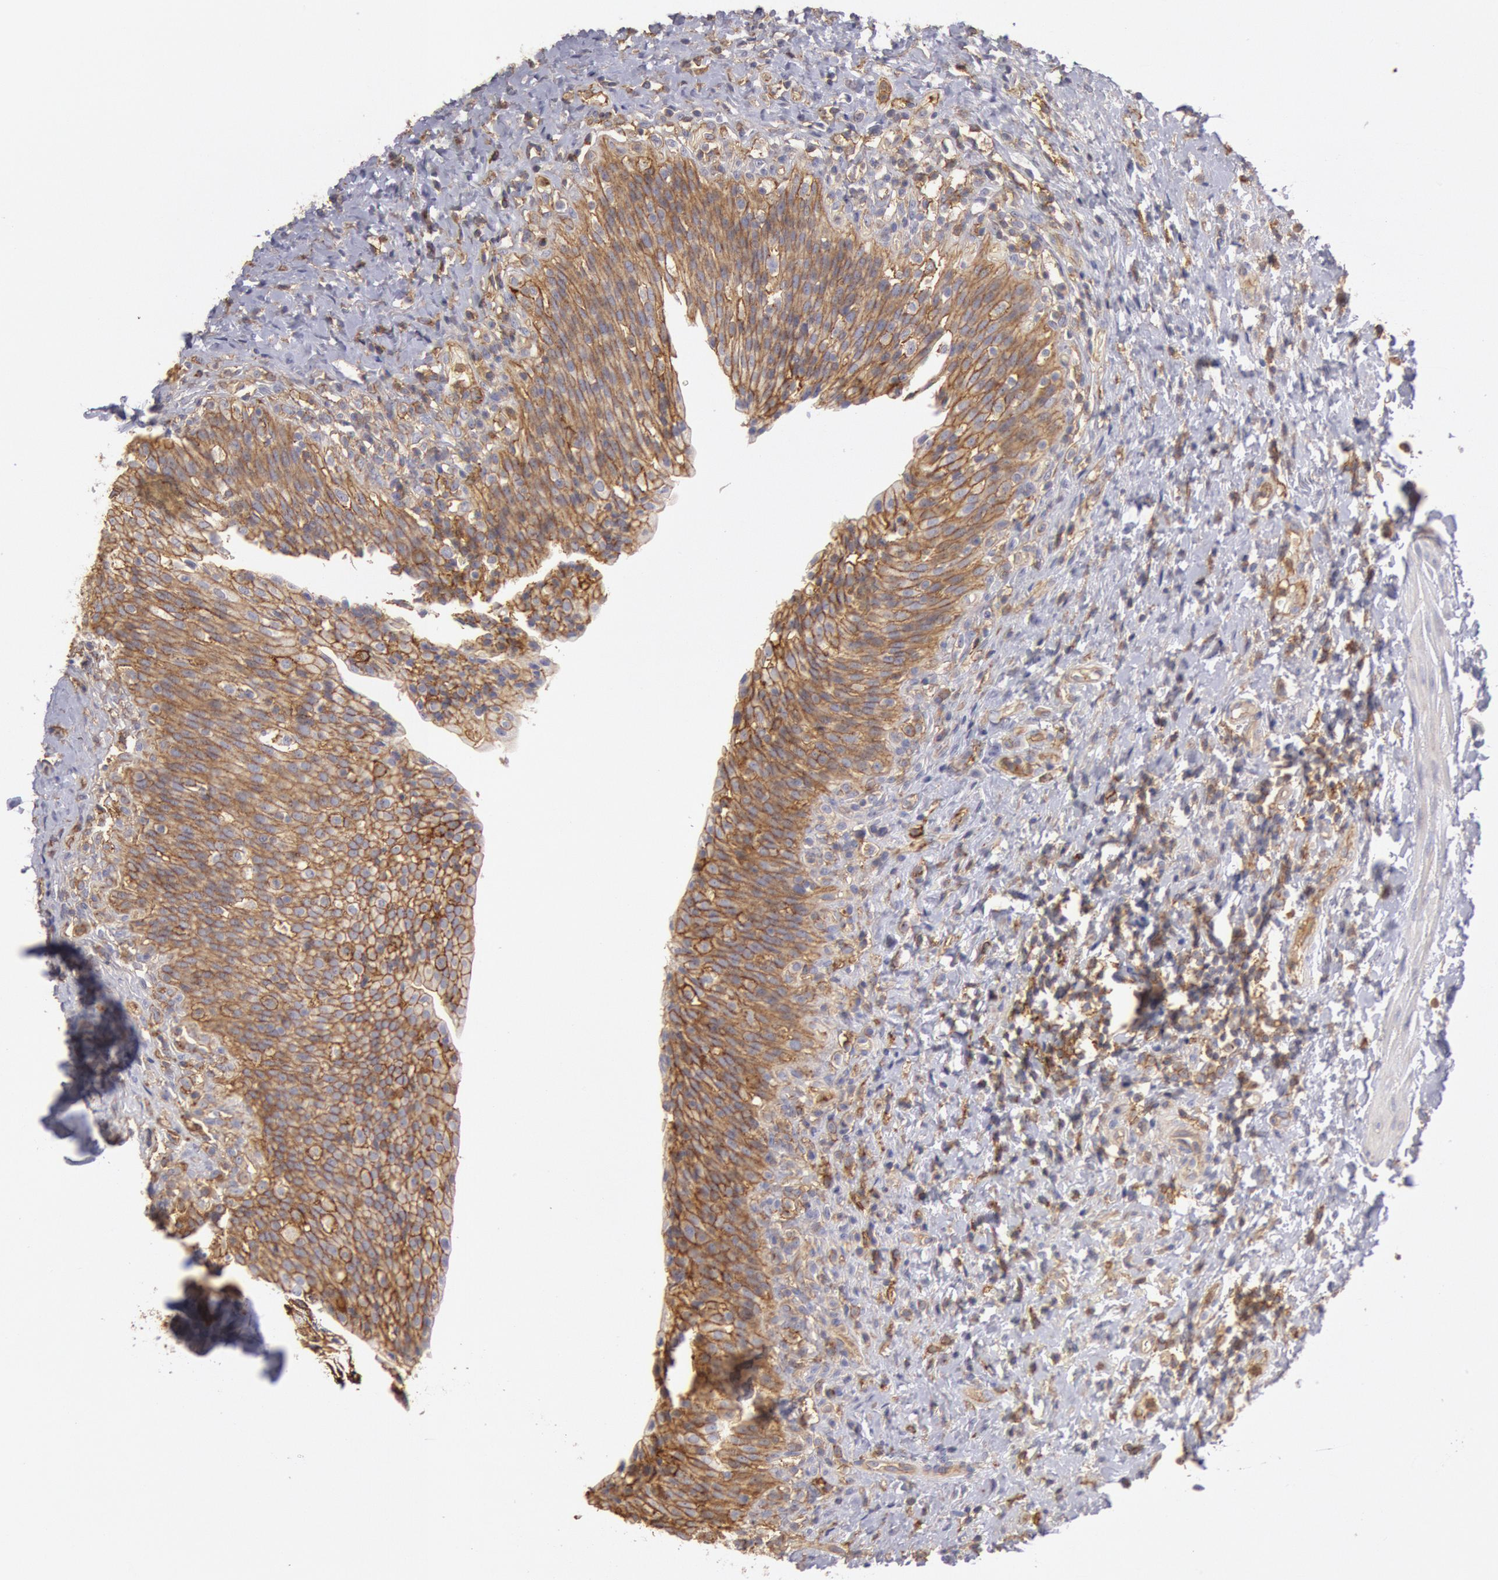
{"staining": {"intensity": "strong", "quantity": ">75%", "location": "cytoplasmic/membranous"}, "tissue": "urinary bladder", "cell_type": "Urothelial cells", "image_type": "normal", "snomed": [{"axis": "morphology", "description": "Normal tissue, NOS"}, {"axis": "topography", "description": "Urinary bladder"}], "caption": "A brown stain highlights strong cytoplasmic/membranous staining of a protein in urothelial cells of unremarkable human urinary bladder. The protein is shown in brown color, while the nuclei are stained blue.", "gene": "SNAP23", "patient": {"sex": "male", "age": 51}}